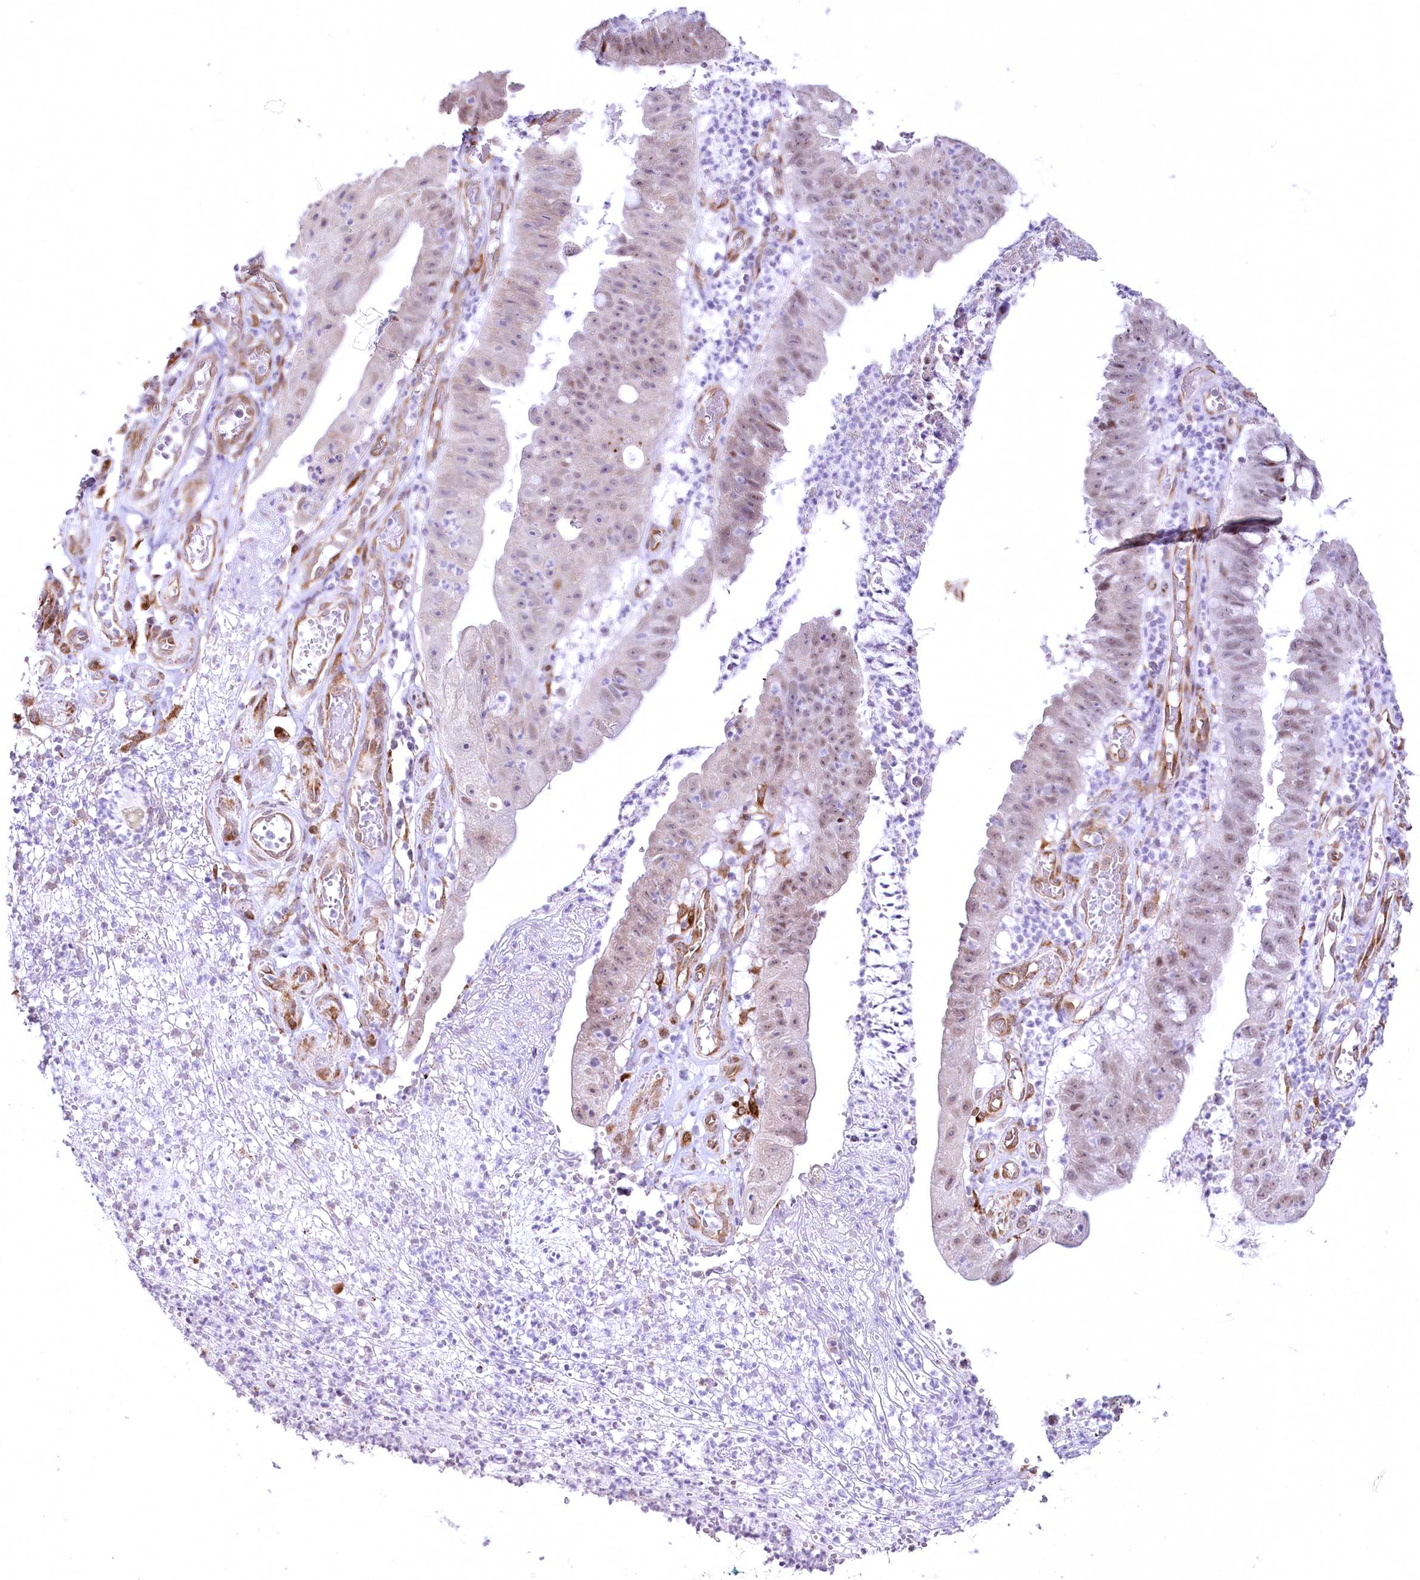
{"staining": {"intensity": "weak", "quantity": "<25%", "location": "nuclear"}, "tissue": "stomach cancer", "cell_type": "Tumor cells", "image_type": "cancer", "snomed": [{"axis": "morphology", "description": "Adenocarcinoma, NOS"}, {"axis": "topography", "description": "Stomach"}], "caption": "Adenocarcinoma (stomach) was stained to show a protein in brown. There is no significant expression in tumor cells.", "gene": "YBX3", "patient": {"sex": "male", "age": 59}}